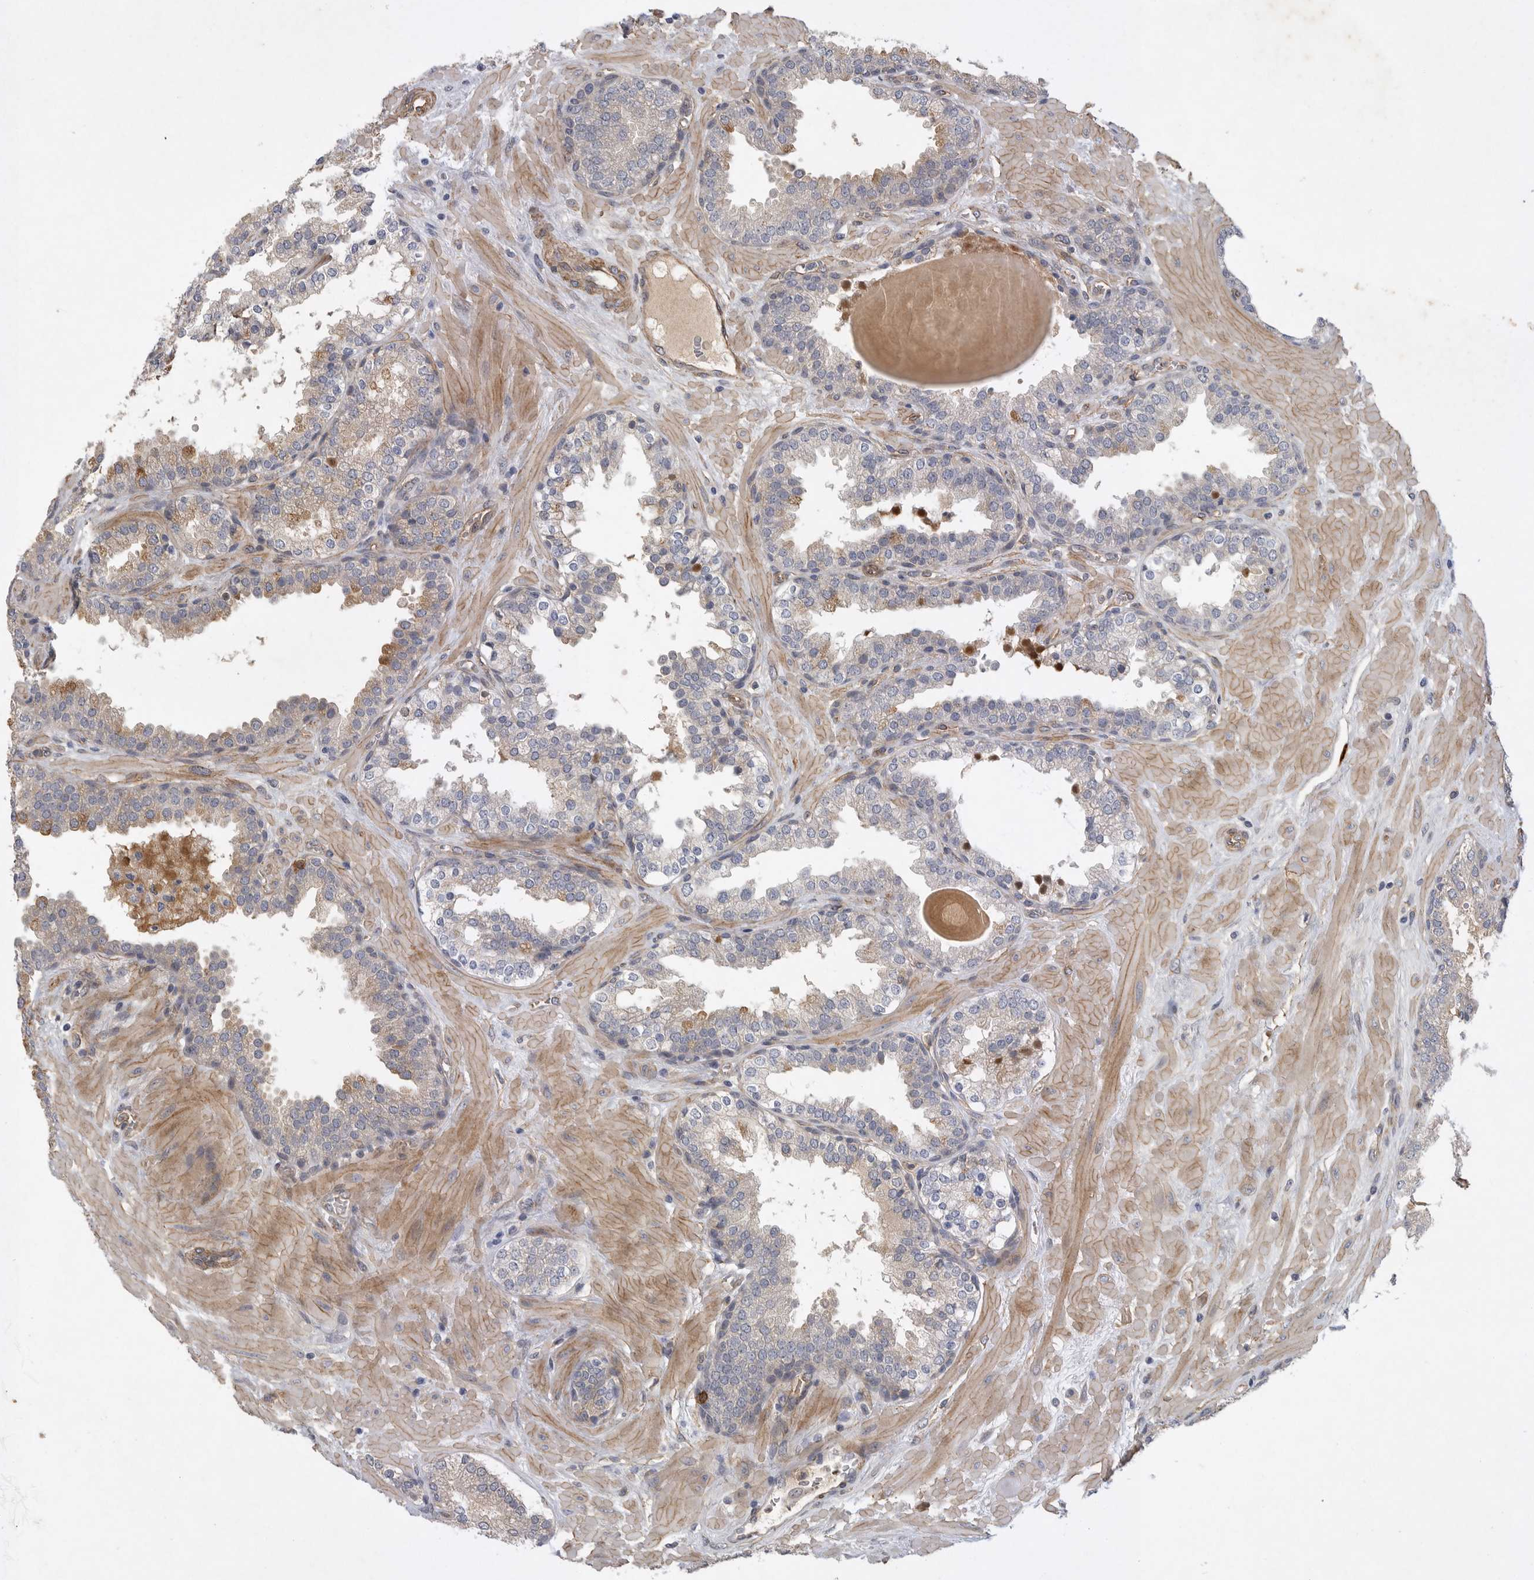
{"staining": {"intensity": "negative", "quantity": "none", "location": "none"}, "tissue": "prostate", "cell_type": "Glandular cells", "image_type": "normal", "snomed": [{"axis": "morphology", "description": "Normal tissue, NOS"}, {"axis": "topography", "description": "Prostate"}], "caption": "This is an immunohistochemistry histopathology image of normal human prostate. There is no positivity in glandular cells.", "gene": "ANKFY1", "patient": {"sex": "male", "age": 51}}